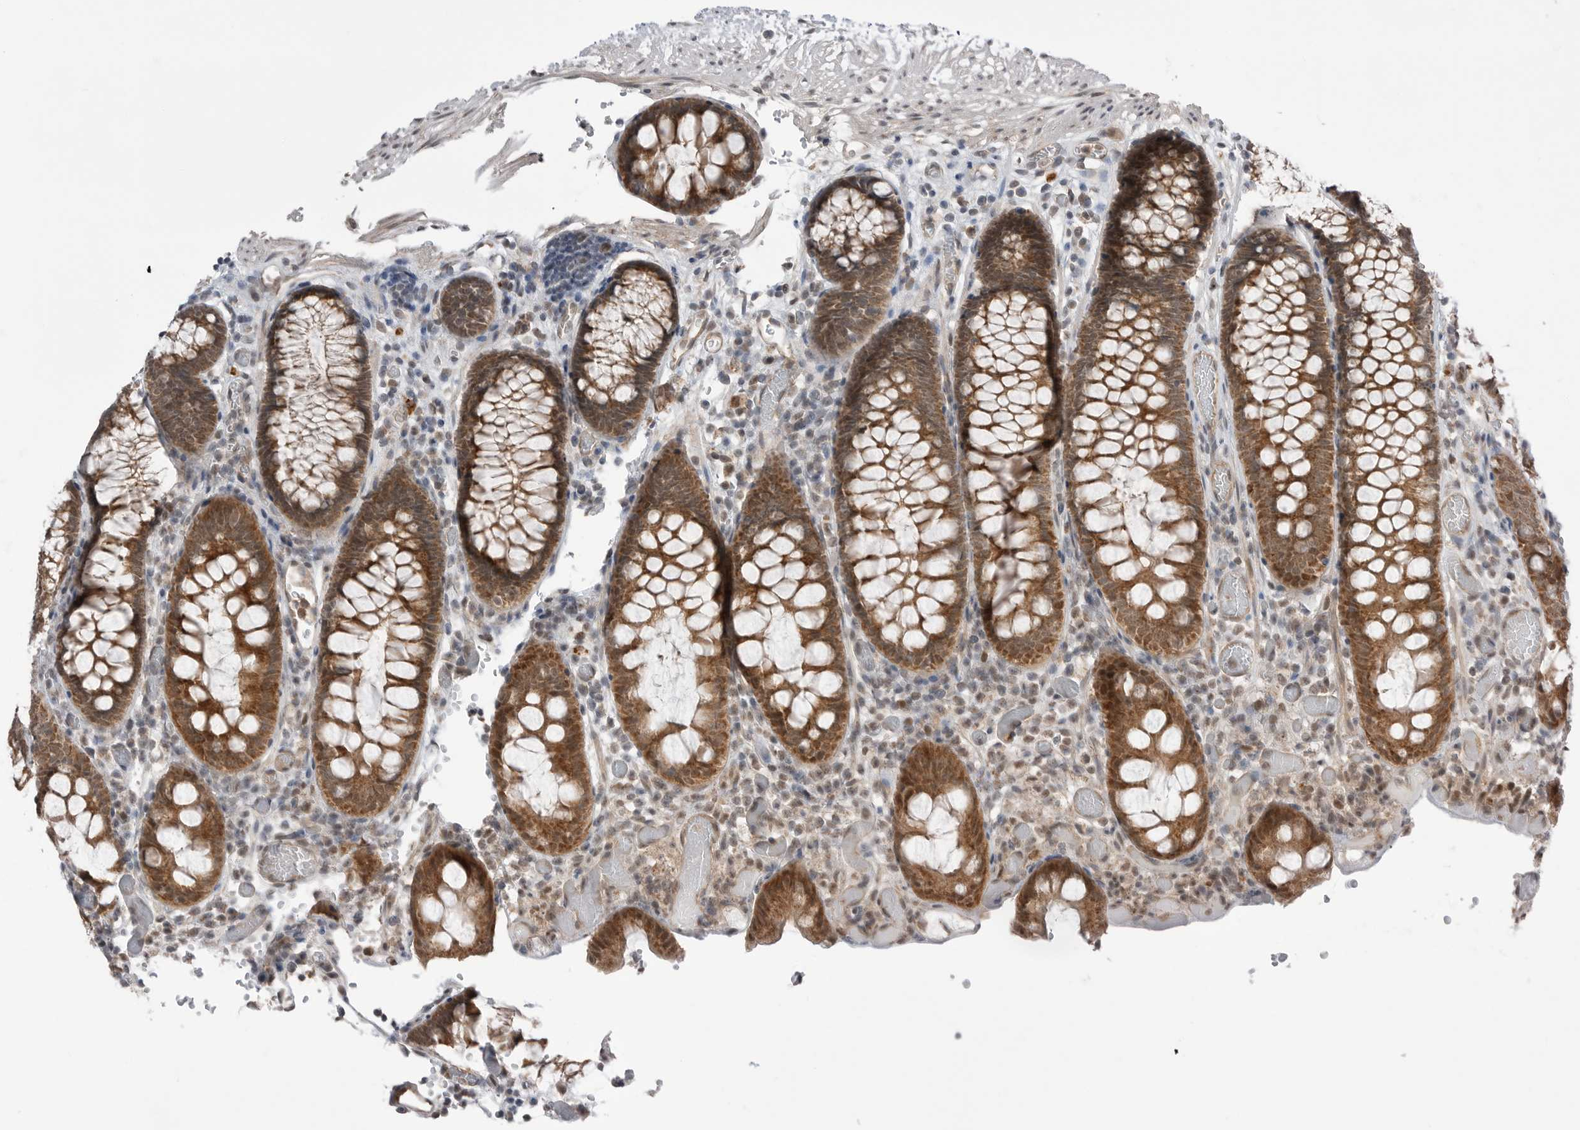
{"staining": {"intensity": "weak", "quantity": ">75%", "location": "cytoplasmic/membranous"}, "tissue": "colon", "cell_type": "Endothelial cells", "image_type": "normal", "snomed": [{"axis": "morphology", "description": "Normal tissue, NOS"}, {"axis": "topography", "description": "Colon"}], "caption": "Immunohistochemistry (DAB) staining of unremarkable human colon reveals weak cytoplasmic/membranous protein expression in about >75% of endothelial cells.", "gene": "NTAQ1", "patient": {"sex": "male", "age": 14}}